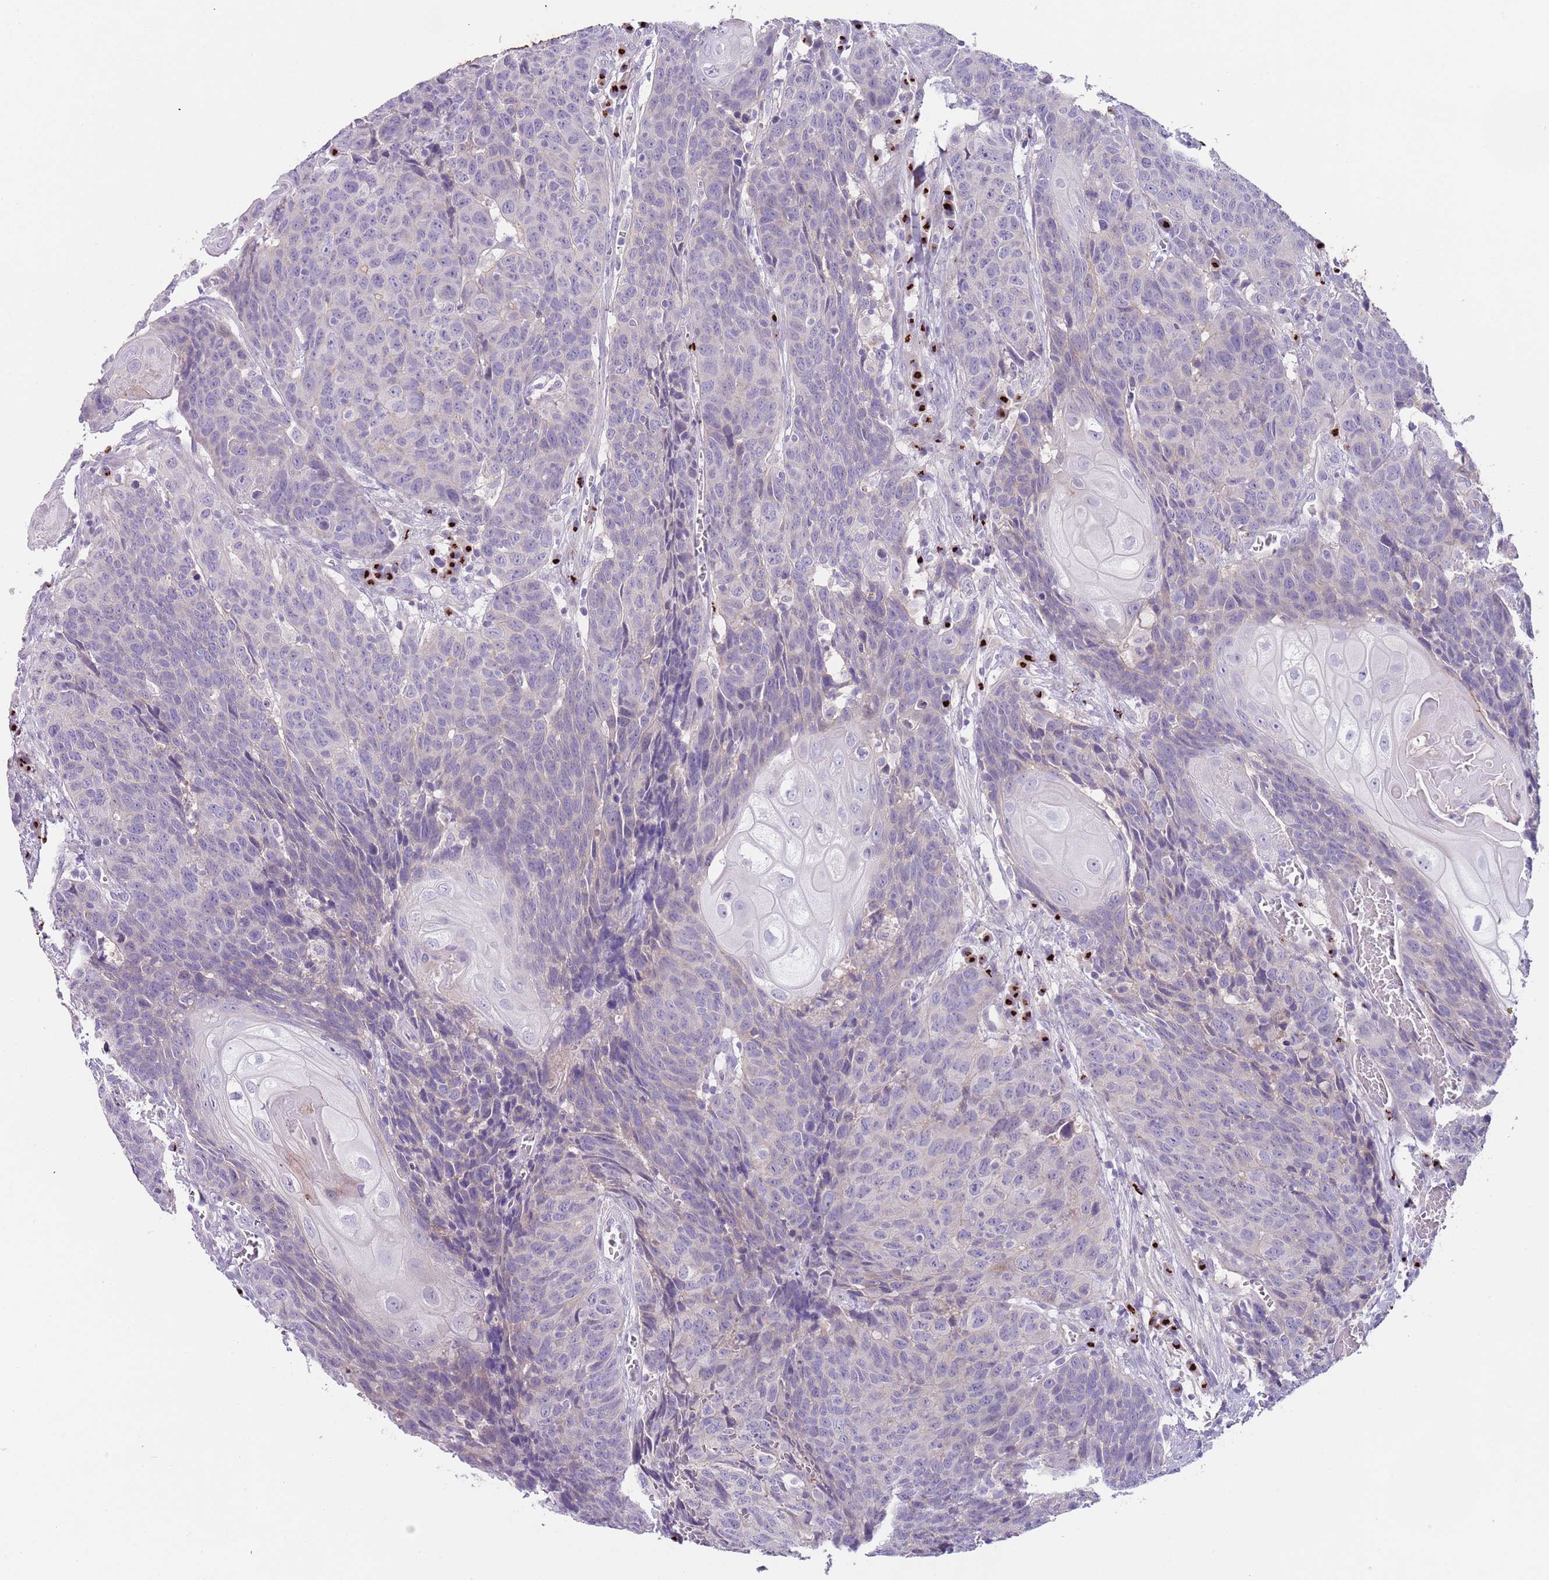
{"staining": {"intensity": "negative", "quantity": "none", "location": "none"}, "tissue": "head and neck cancer", "cell_type": "Tumor cells", "image_type": "cancer", "snomed": [{"axis": "morphology", "description": "Squamous cell carcinoma, NOS"}, {"axis": "topography", "description": "Head-Neck"}], "caption": "IHC histopathology image of squamous cell carcinoma (head and neck) stained for a protein (brown), which displays no expression in tumor cells.", "gene": "C2CD3", "patient": {"sex": "male", "age": 66}}